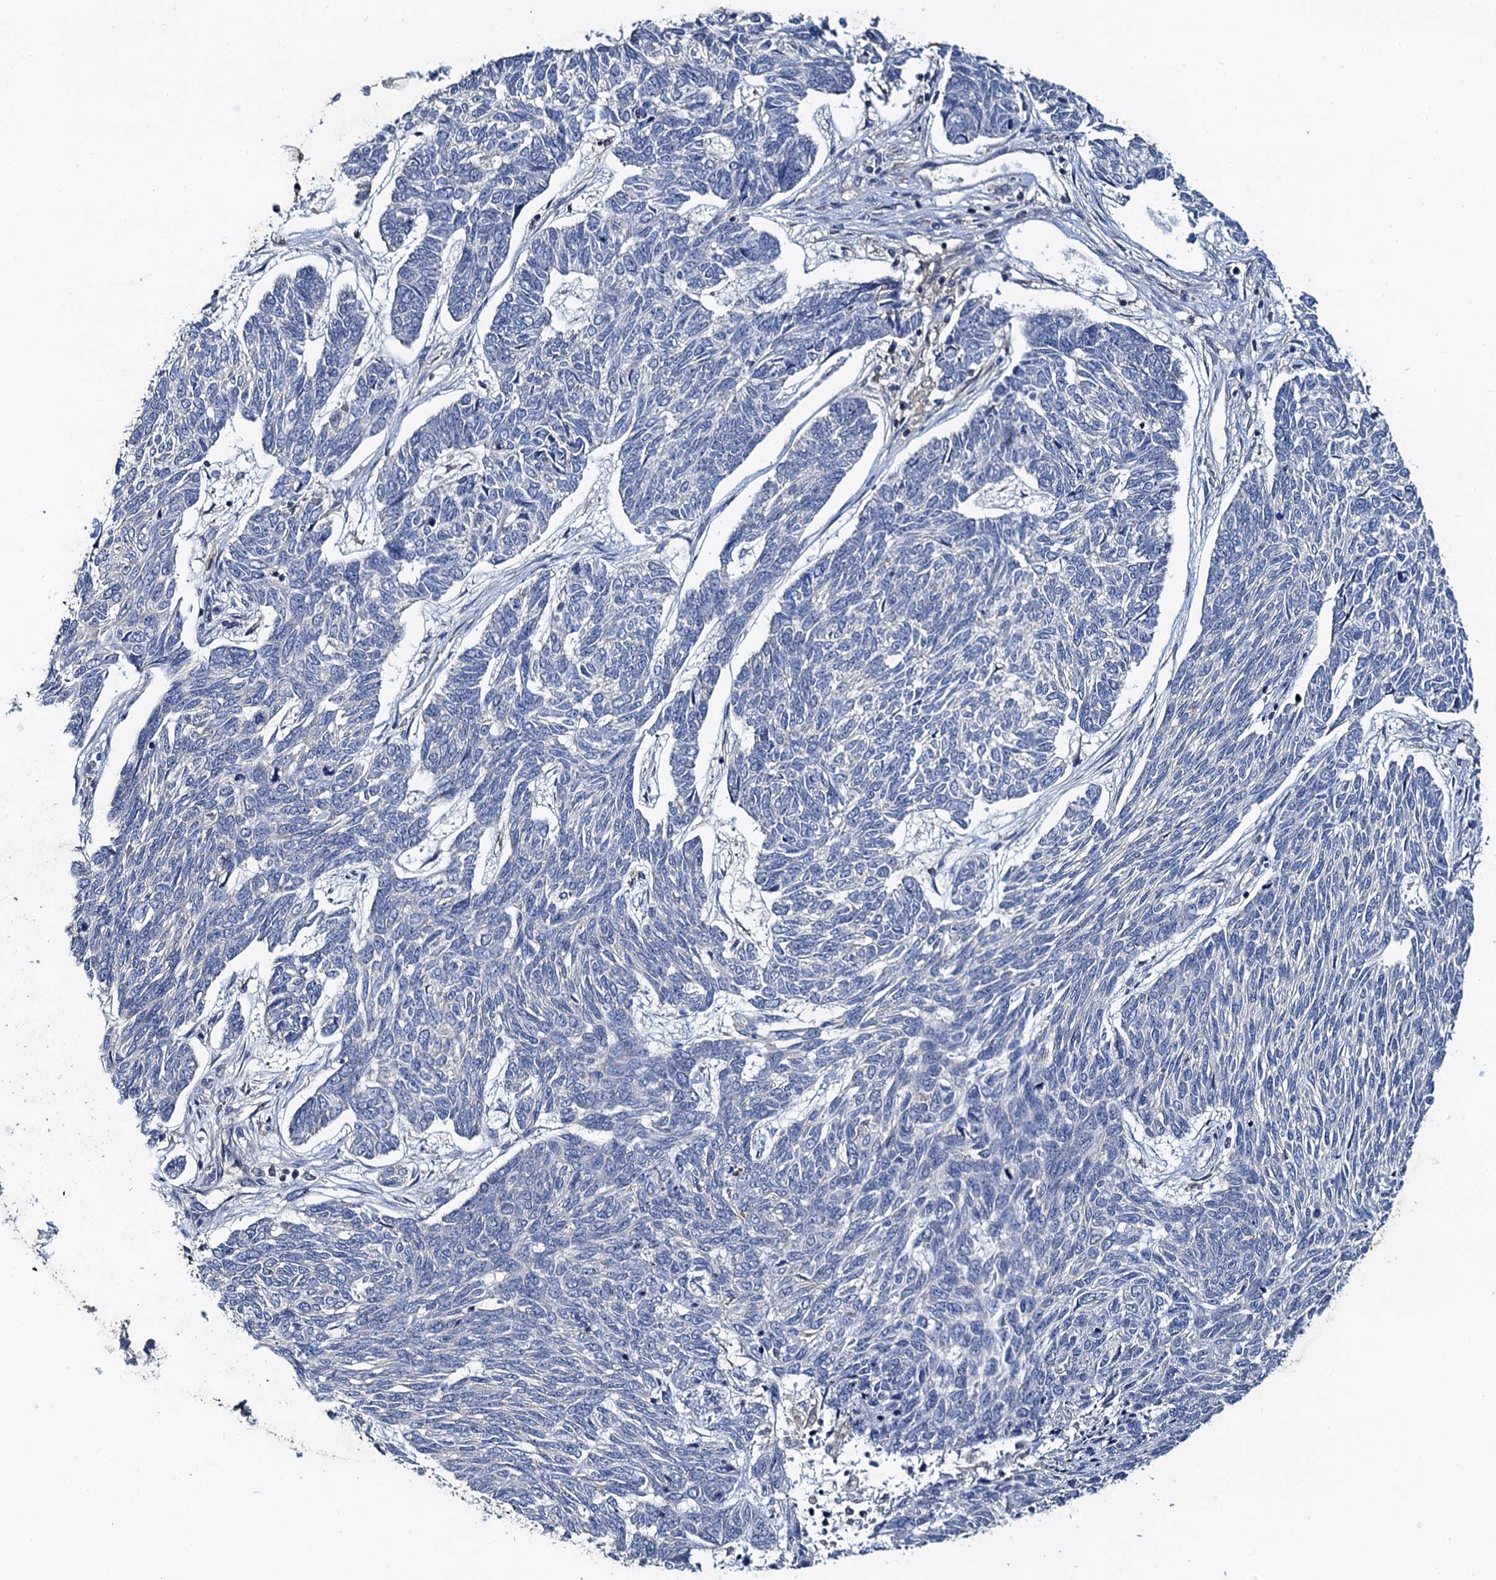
{"staining": {"intensity": "negative", "quantity": "none", "location": "none"}, "tissue": "skin cancer", "cell_type": "Tumor cells", "image_type": "cancer", "snomed": [{"axis": "morphology", "description": "Basal cell carcinoma"}, {"axis": "topography", "description": "Skin"}], "caption": "A photomicrograph of skin cancer (basal cell carcinoma) stained for a protein displays no brown staining in tumor cells.", "gene": "SNAP29", "patient": {"sex": "female", "age": 65}}